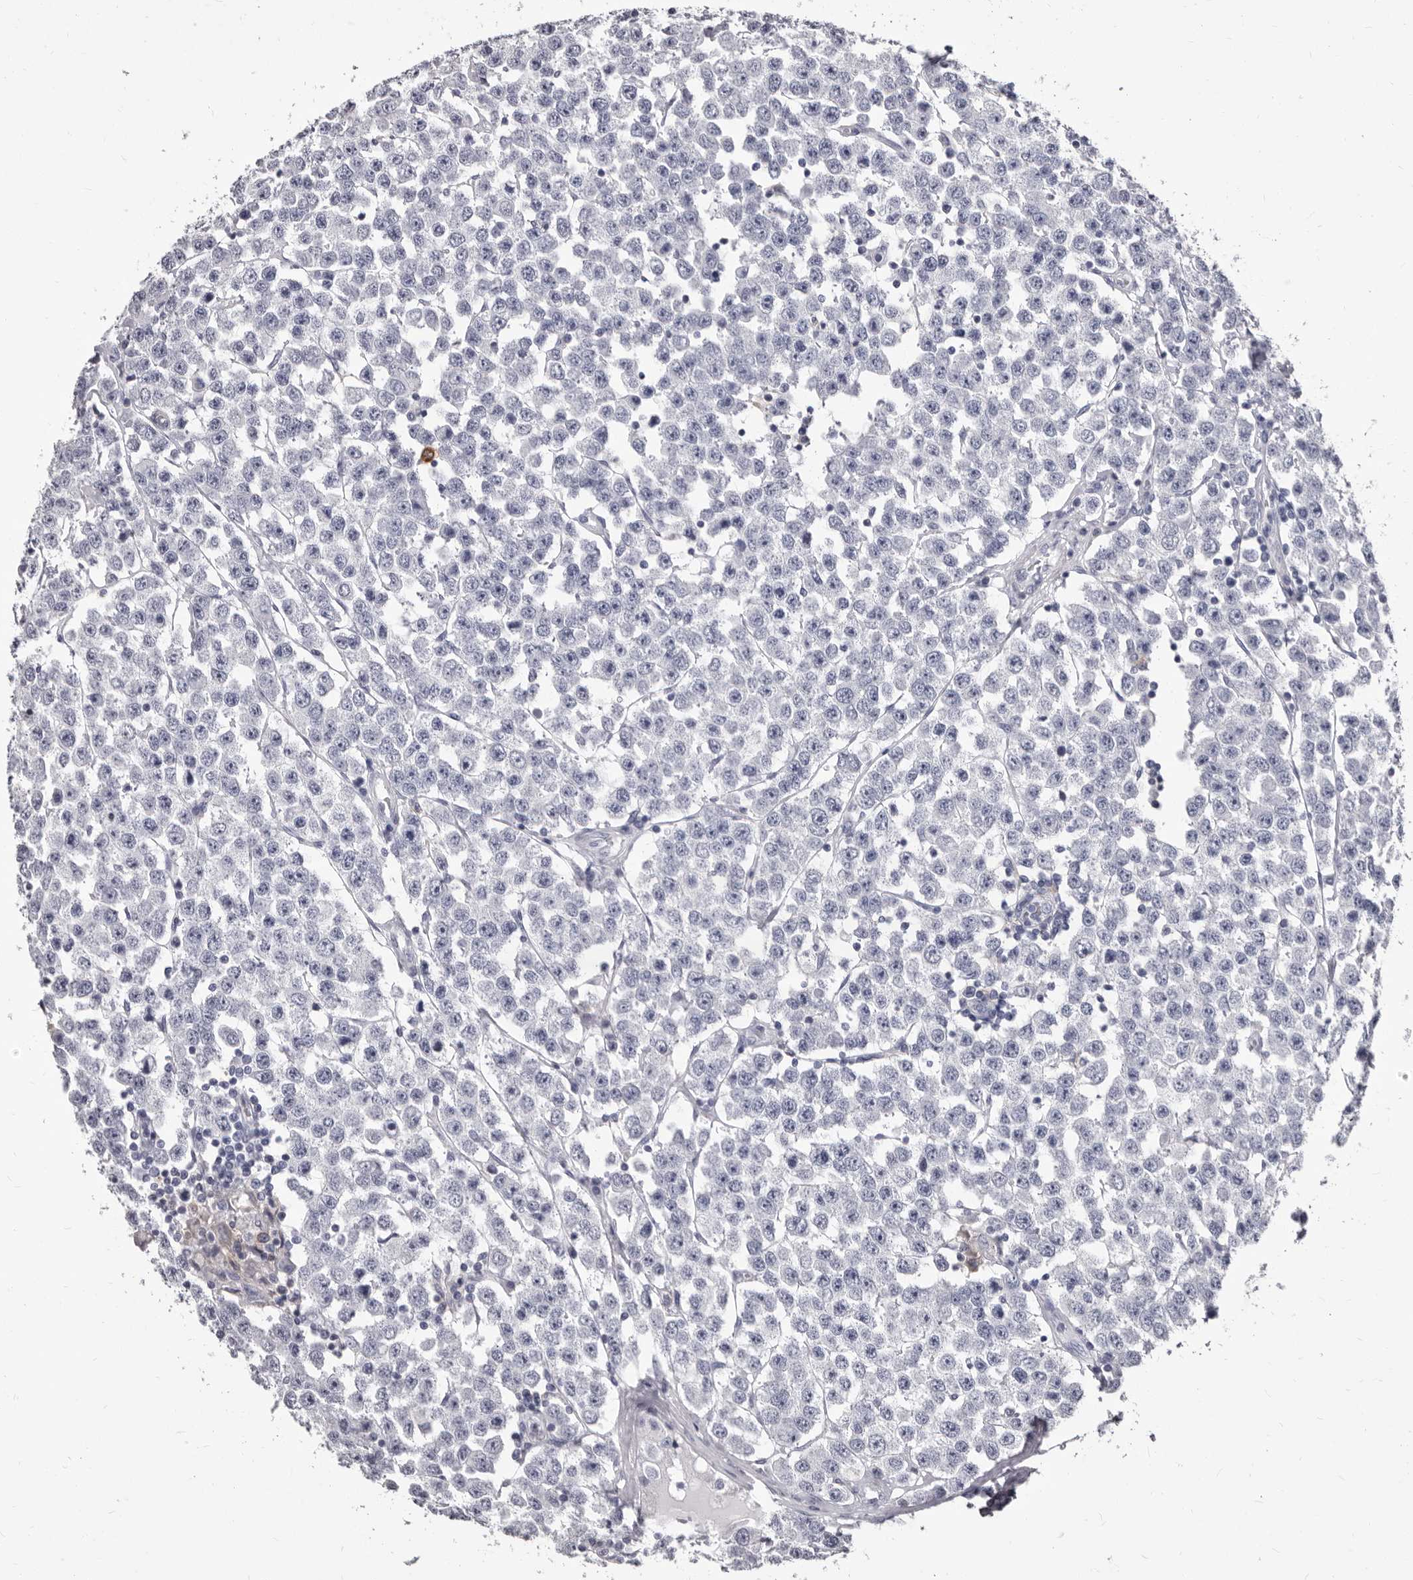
{"staining": {"intensity": "negative", "quantity": "none", "location": "none"}, "tissue": "testis cancer", "cell_type": "Tumor cells", "image_type": "cancer", "snomed": [{"axis": "morphology", "description": "Seminoma, NOS"}, {"axis": "topography", "description": "Testis"}], "caption": "The immunohistochemistry (IHC) micrograph has no significant expression in tumor cells of testis cancer (seminoma) tissue. The staining is performed using DAB brown chromogen with nuclei counter-stained in using hematoxylin.", "gene": "NIBAN1", "patient": {"sex": "male", "age": 28}}